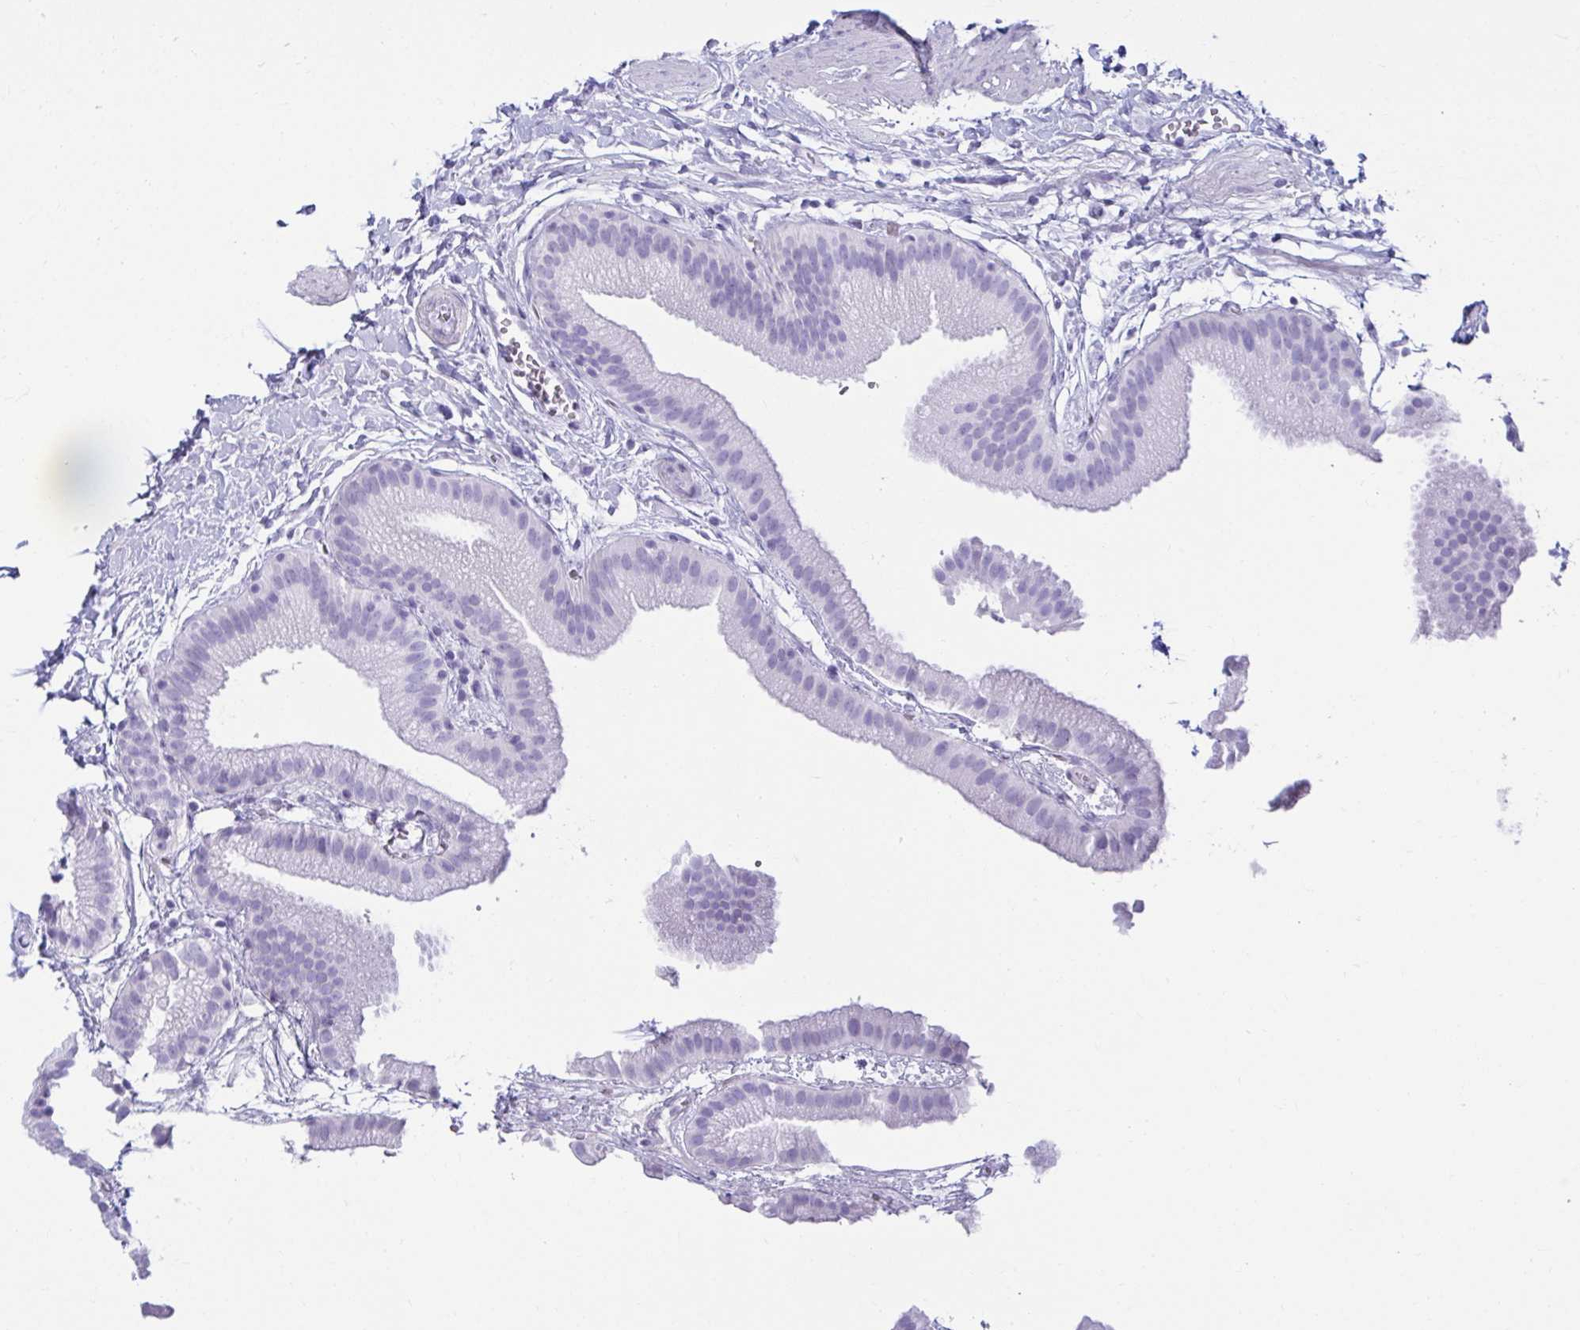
{"staining": {"intensity": "negative", "quantity": "none", "location": "none"}, "tissue": "gallbladder", "cell_type": "Glandular cells", "image_type": "normal", "snomed": [{"axis": "morphology", "description": "Normal tissue, NOS"}, {"axis": "topography", "description": "Gallbladder"}], "caption": "Immunohistochemistry of unremarkable human gallbladder displays no staining in glandular cells.", "gene": "ATP4B", "patient": {"sex": "female", "age": 63}}